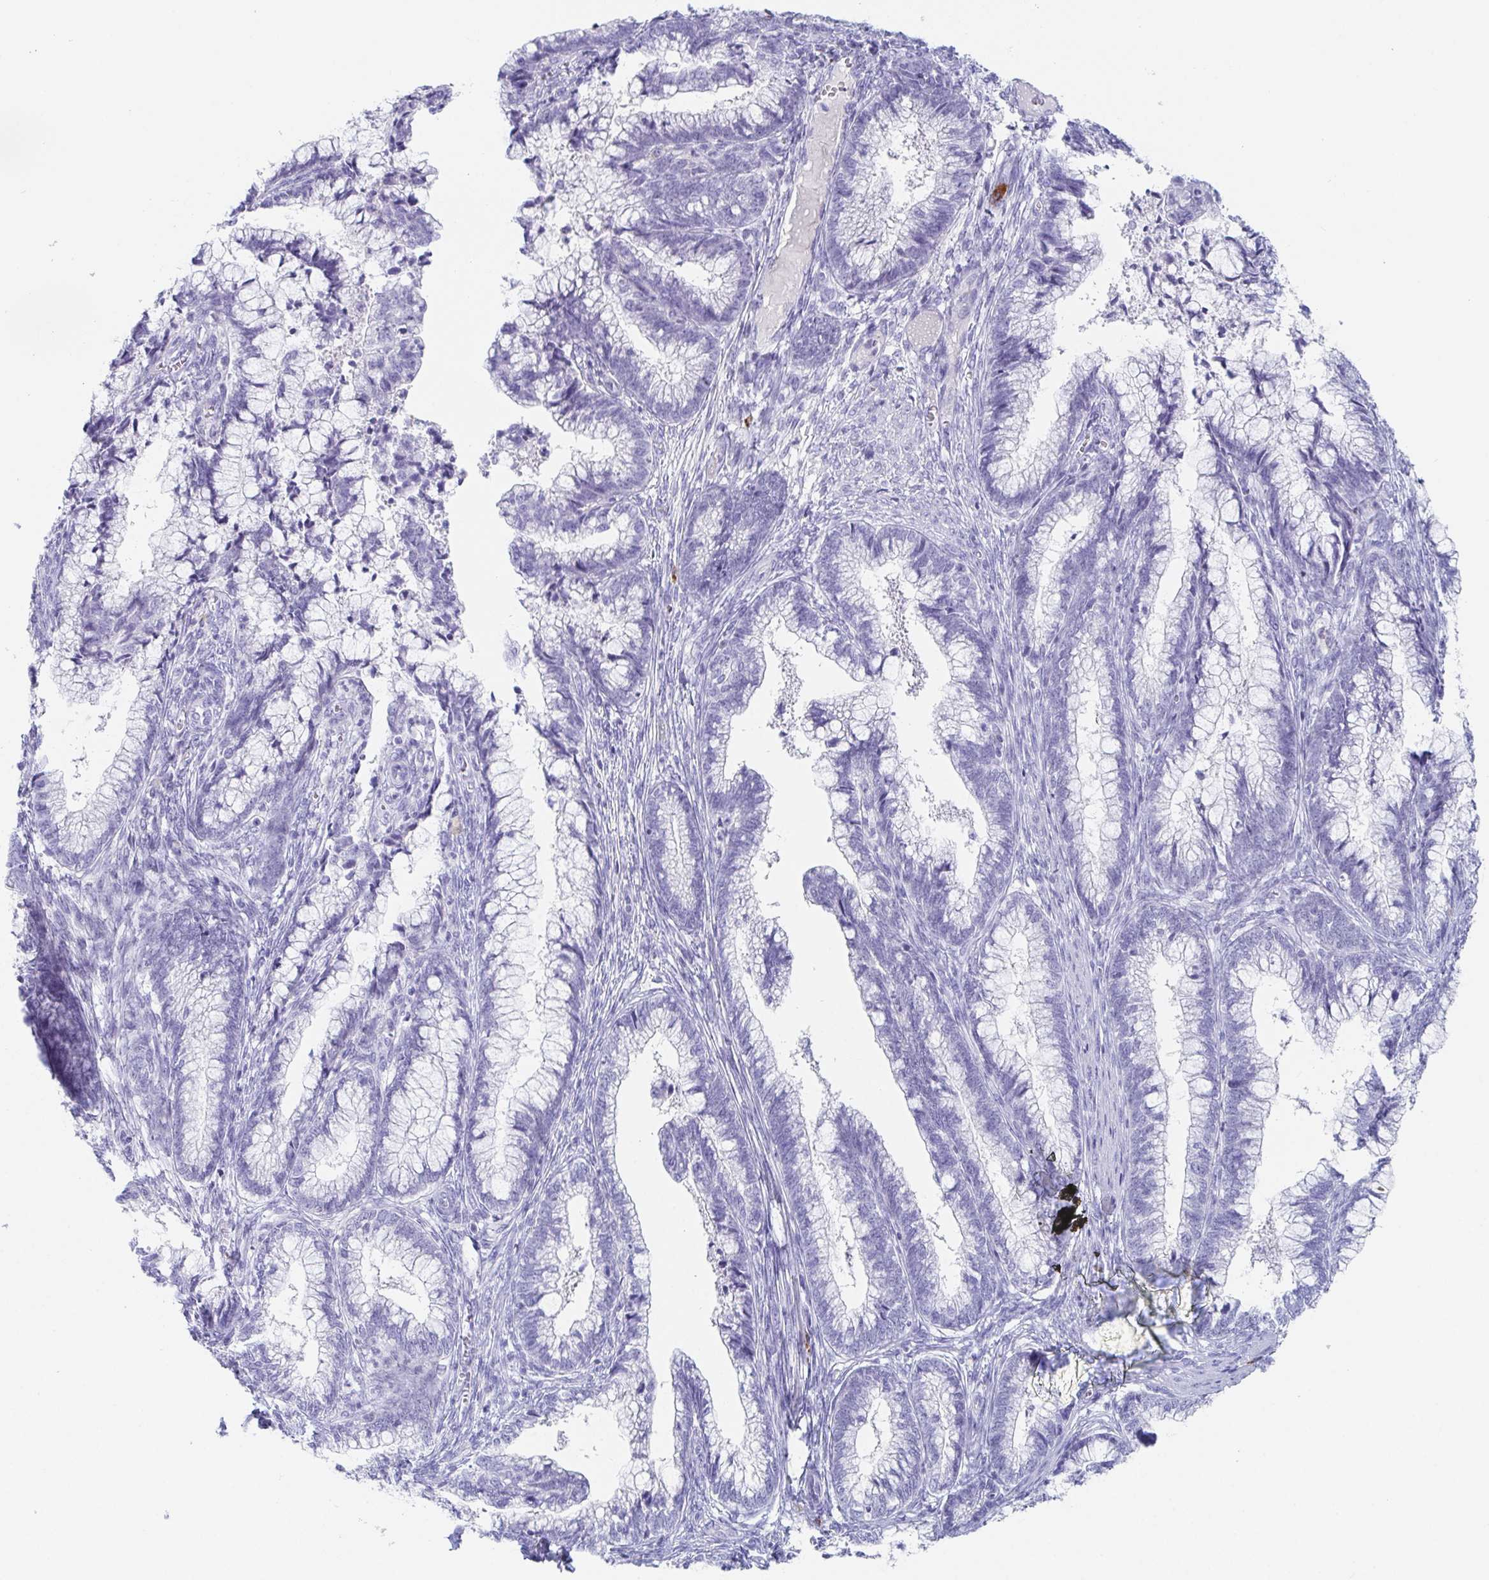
{"staining": {"intensity": "negative", "quantity": "none", "location": "none"}, "tissue": "cervical cancer", "cell_type": "Tumor cells", "image_type": "cancer", "snomed": [{"axis": "morphology", "description": "Adenocarcinoma, NOS"}, {"axis": "topography", "description": "Cervix"}], "caption": "A micrograph of adenocarcinoma (cervical) stained for a protein shows no brown staining in tumor cells.", "gene": "PLA2G1B", "patient": {"sex": "female", "age": 44}}